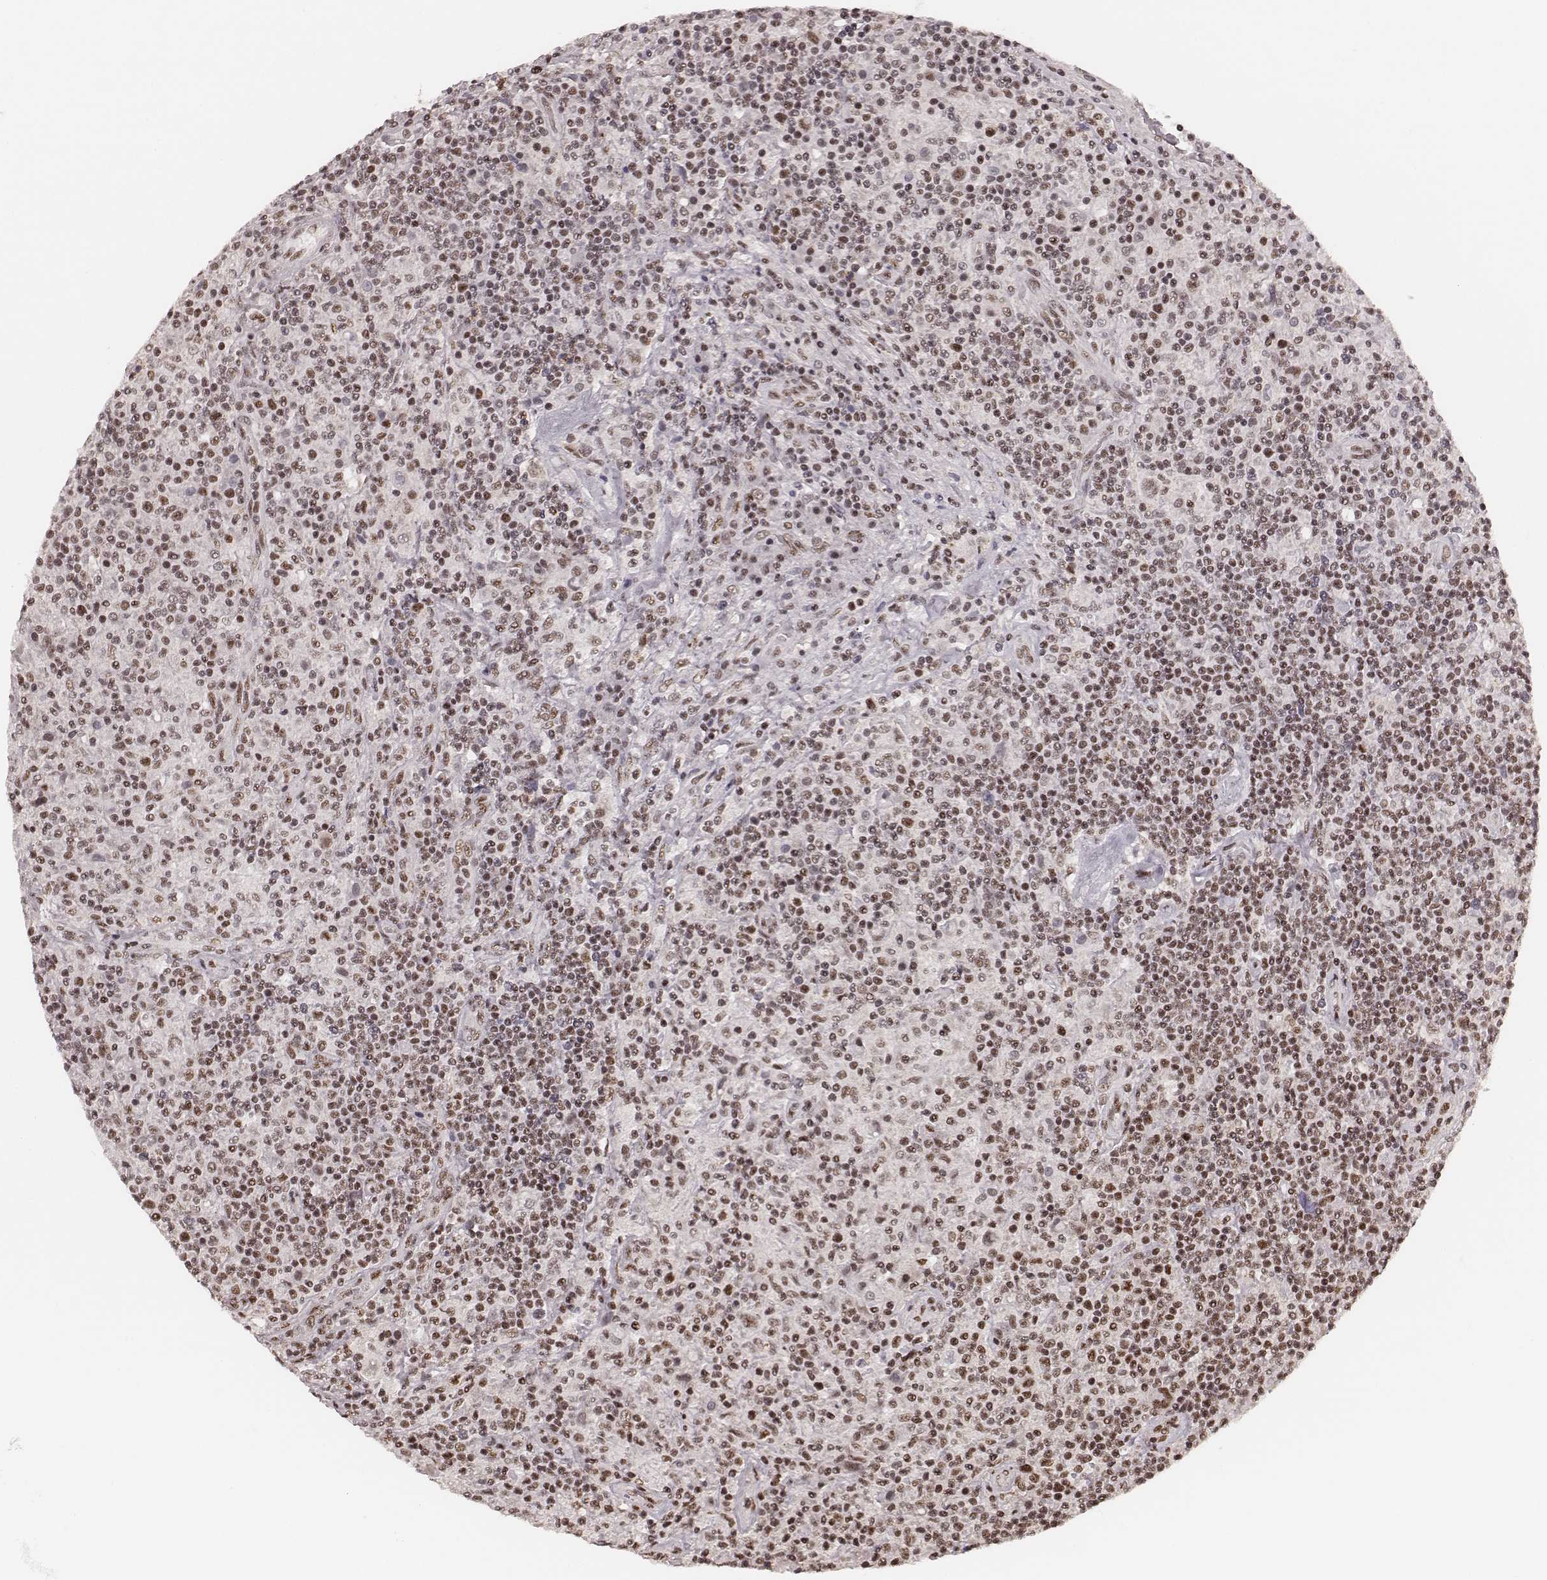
{"staining": {"intensity": "moderate", "quantity": ">75%", "location": "nuclear"}, "tissue": "lymphoma", "cell_type": "Tumor cells", "image_type": "cancer", "snomed": [{"axis": "morphology", "description": "Hodgkin's disease, NOS"}, {"axis": "topography", "description": "Lymph node"}], "caption": "Protein analysis of Hodgkin's disease tissue reveals moderate nuclear positivity in about >75% of tumor cells.", "gene": "LUC7L", "patient": {"sex": "male", "age": 70}}